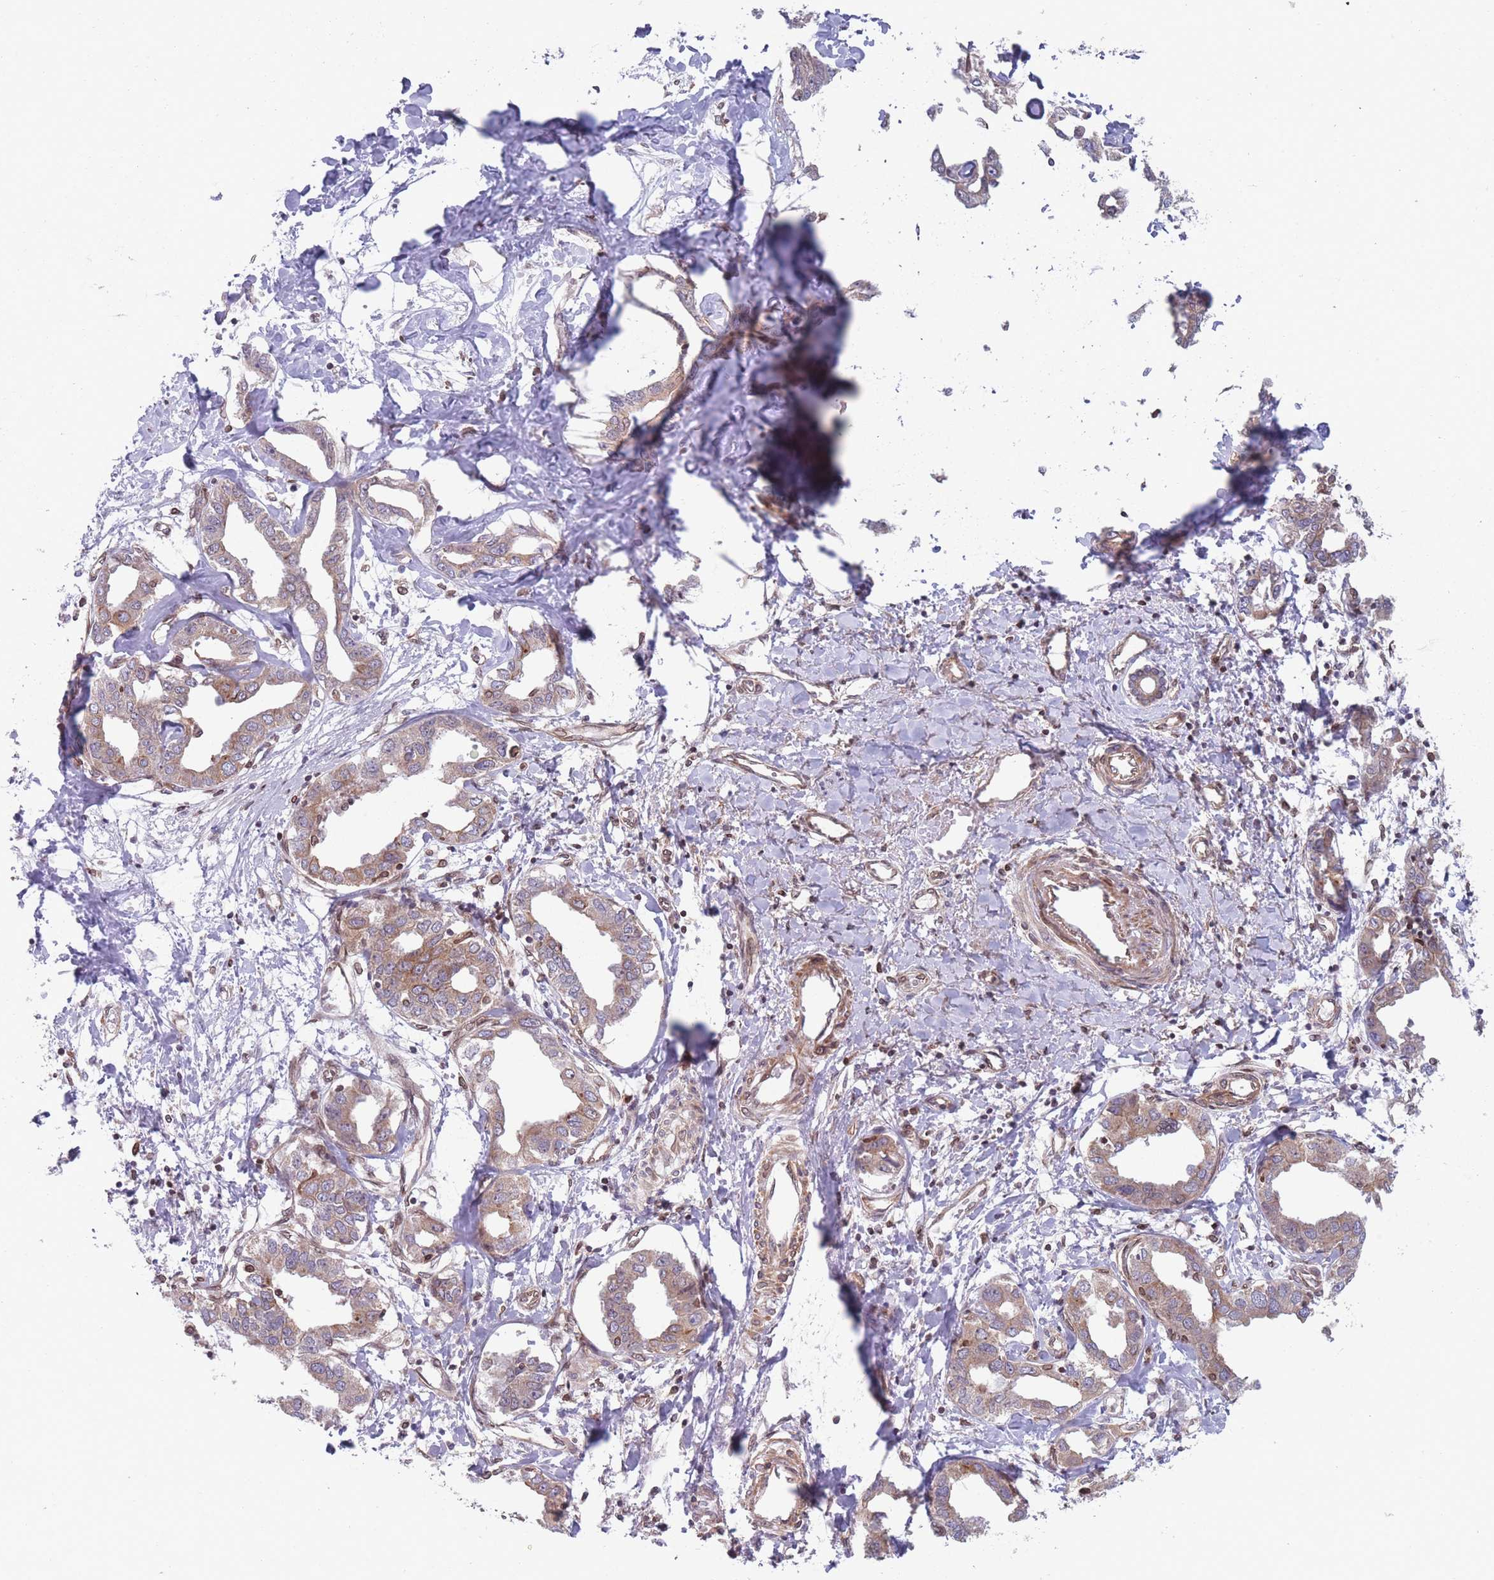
{"staining": {"intensity": "moderate", "quantity": ">75%", "location": "cytoplasmic/membranous"}, "tissue": "liver cancer", "cell_type": "Tumor cells", "image_type": "cancer", "snomed": [{"axis": "morphology", "description": "Cholangiocarcinoma"}, {"axis": "topography", "description": "Liver"}], "caption": "Liver cholangiocarcinoma stained with immunohistochemistry (IHC) shows moderate cytoplasmic/membranous expression in about >75% of tumor cells. The protein is stained brown, and the nuclei are stained in blue (DAB (3,3'-diaminobenzidine) IHC with brightfield microscopy, high magnification).", "gene": "VRK2", "patient": {"sex": "male", "age": 59}}